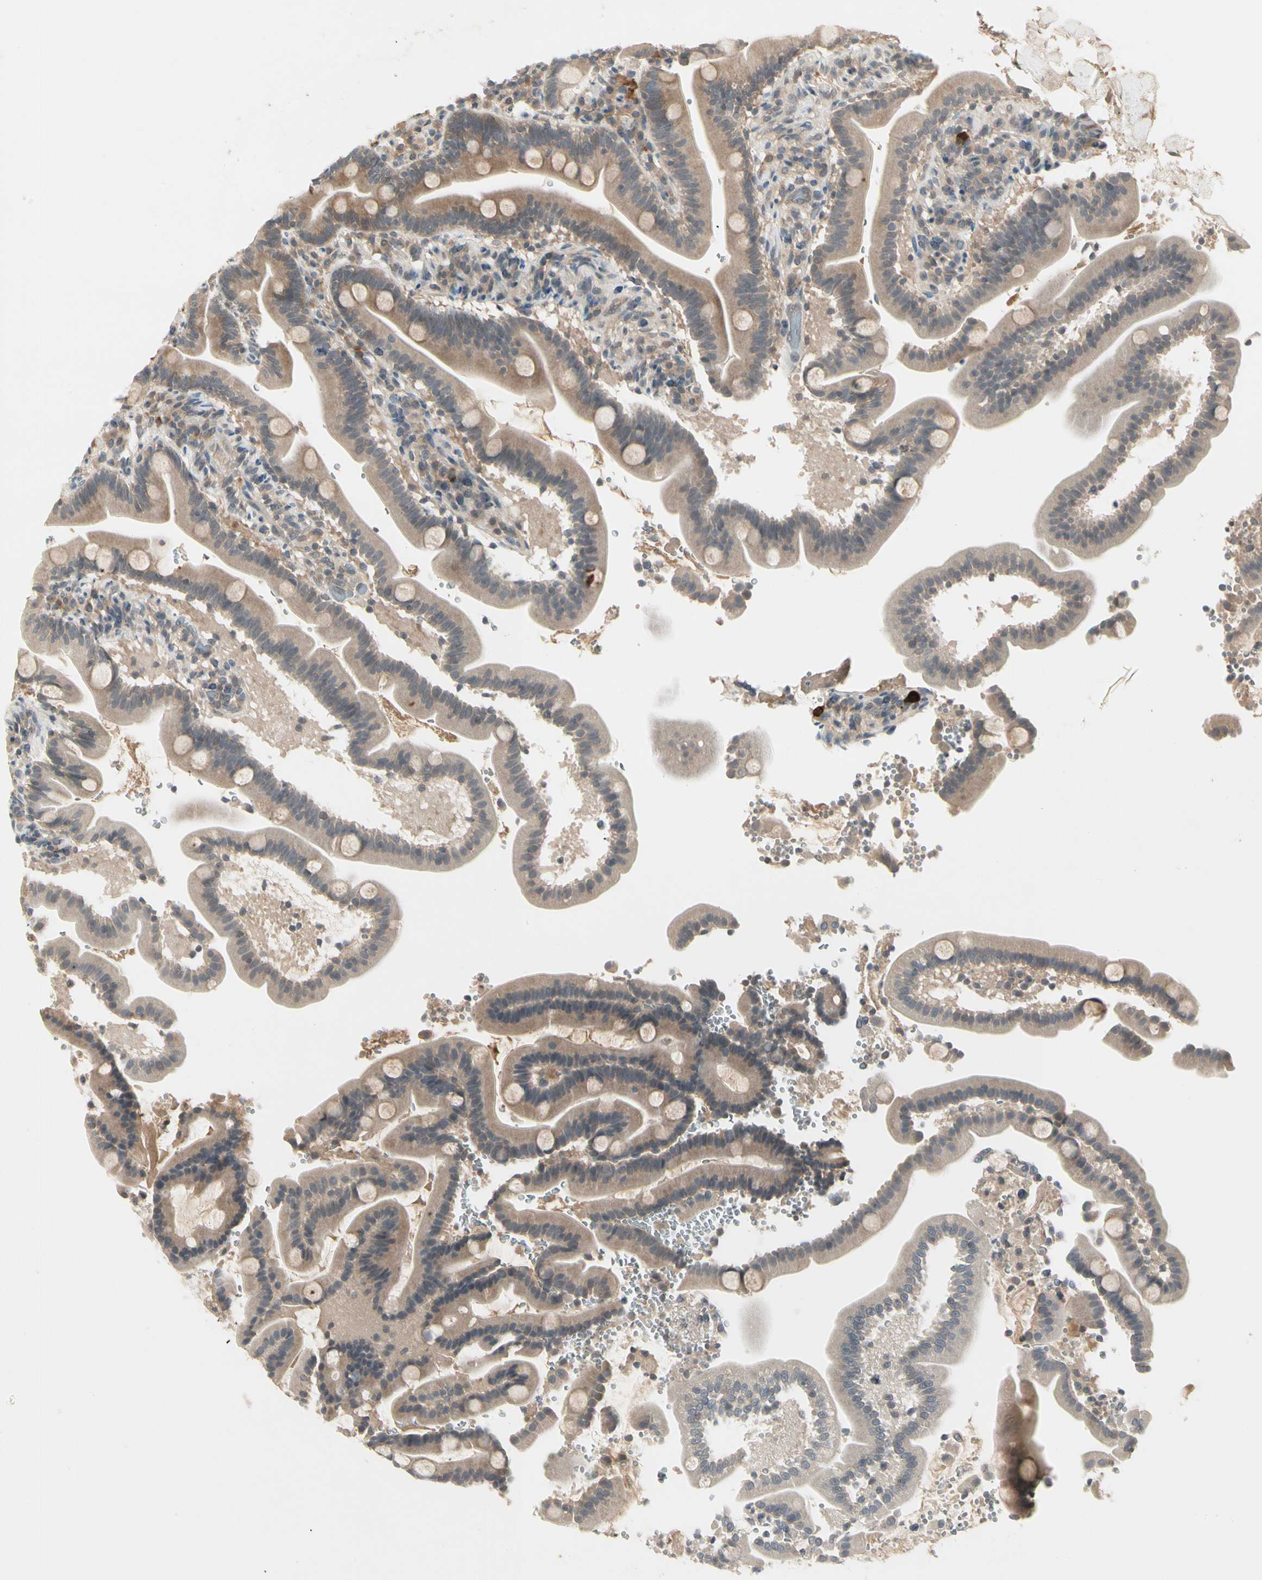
{"staining": {"intensity": "weak", "quantity": ">75%", "location": "cytoplasmic/membranous"}, "tissue": "duodenum", "cell_type": "Glandular cells", "image_type": "normal", "snomed": [{"axis": "morphology", "description": "Normal tissue, NOS"}, {"axis": "topography", "description": "Duodenum"}], "caption": "An immunohistochemistry (IHC) histopathology image of unremarkable tissue is shown. Protein staining in brown highlights weak cytoplasmic/membranous positivity in duodenum within glandular cells. (DAB (3,3'-diaminobenzidine) IHC with brightfield microscopy, high magnification).", "gene": "CCL4", "patient": {"sex": "male", "age": 54}}